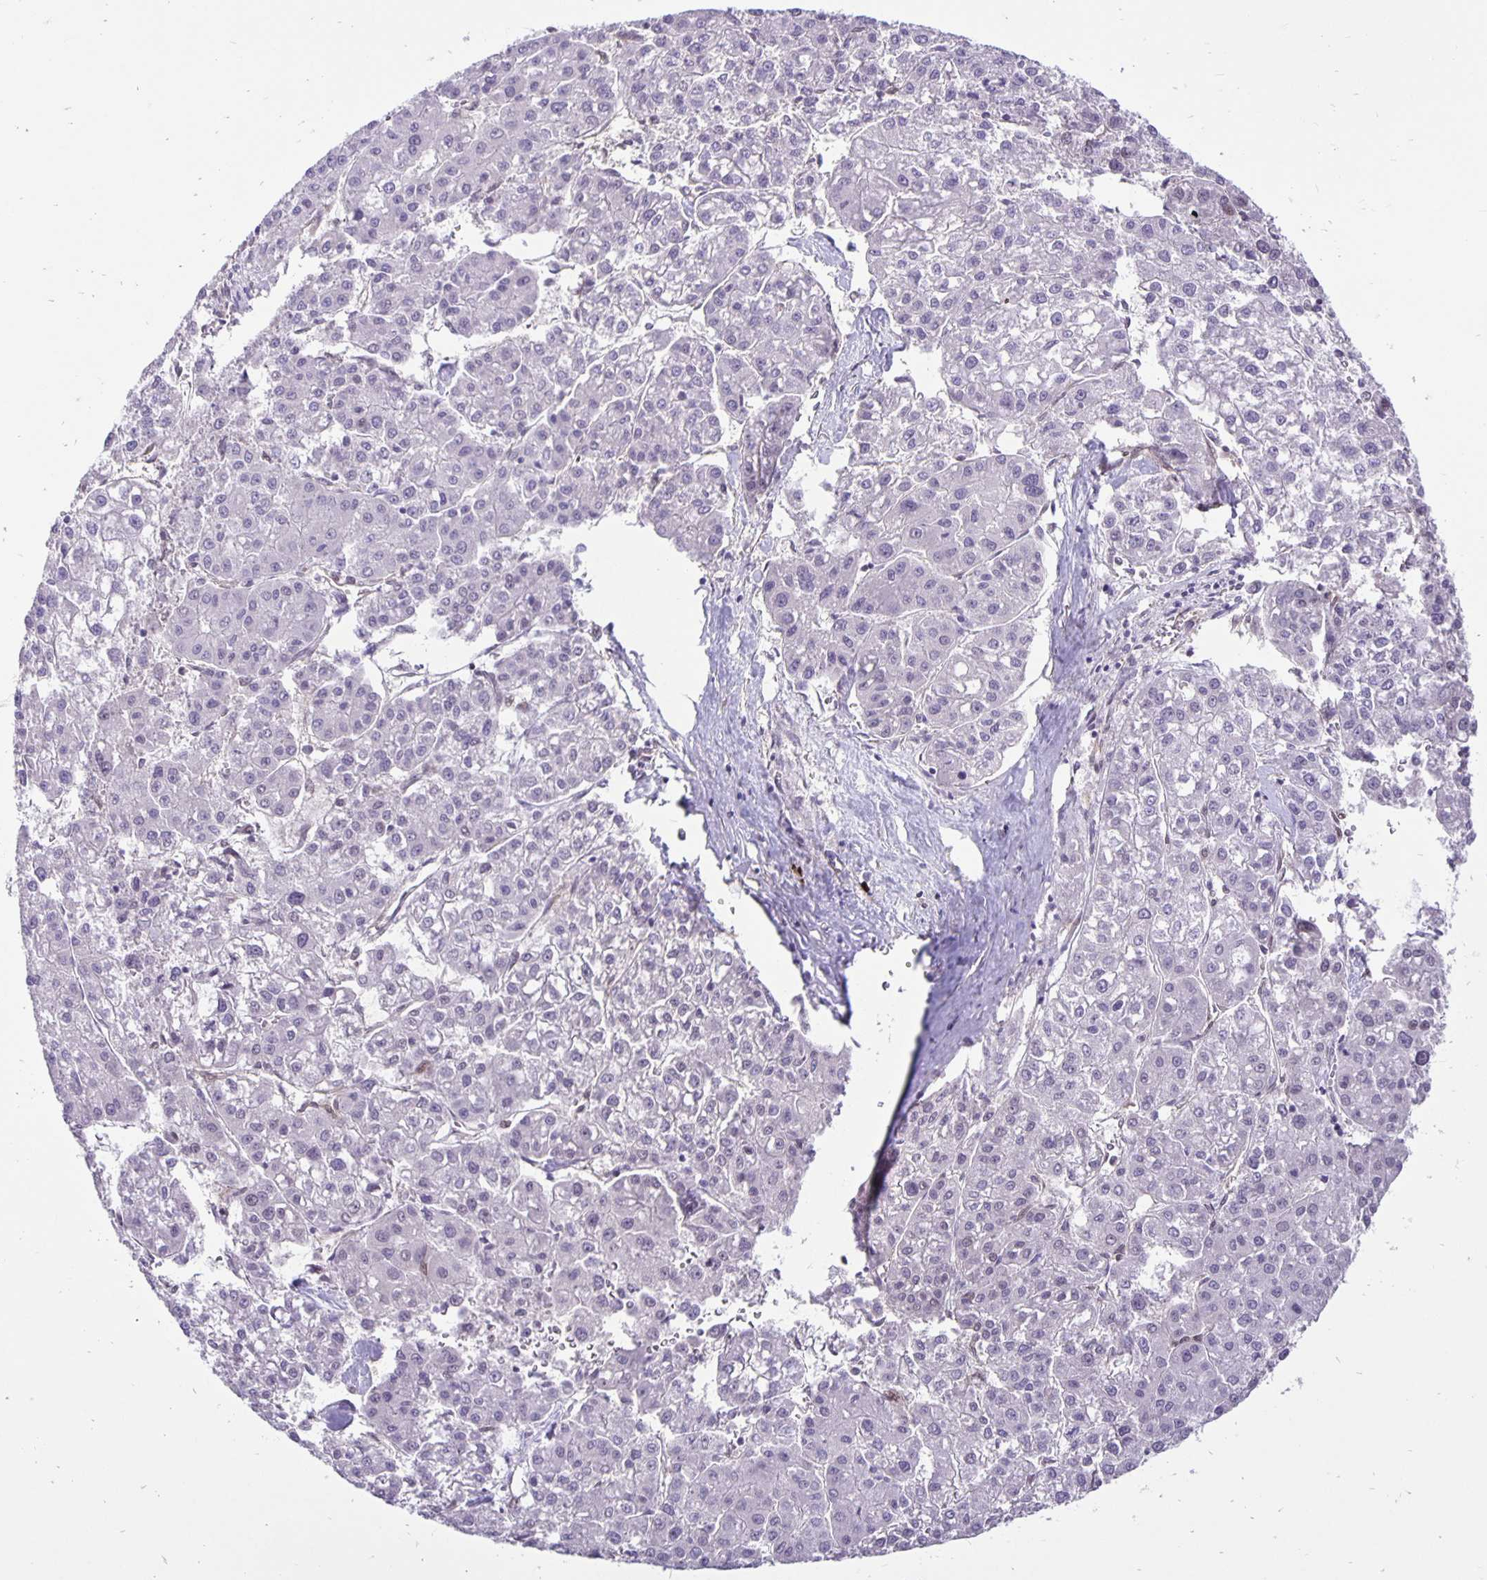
{"staining": {"intensity": "negative", "quantity": "none", "location": "none"}, "tissue": "liver cancer", "cell_type": "Tumor cells", "image_type": "cancer", "snomed": [{"axis": "morphology", "description": "Carcinoma, Hepatocellular, NOS"}, {"axis": "topography", "description": "Liver"}], "caption": "Immunohistochemistry photomicrograph of neoplastic tissue: human liver hepatocellular carcinoma stained with DAB displays no significant protein staining in tumor cells.", "gene": "TAX1BP3", "patient": {"sex": "male", "age": 73}}